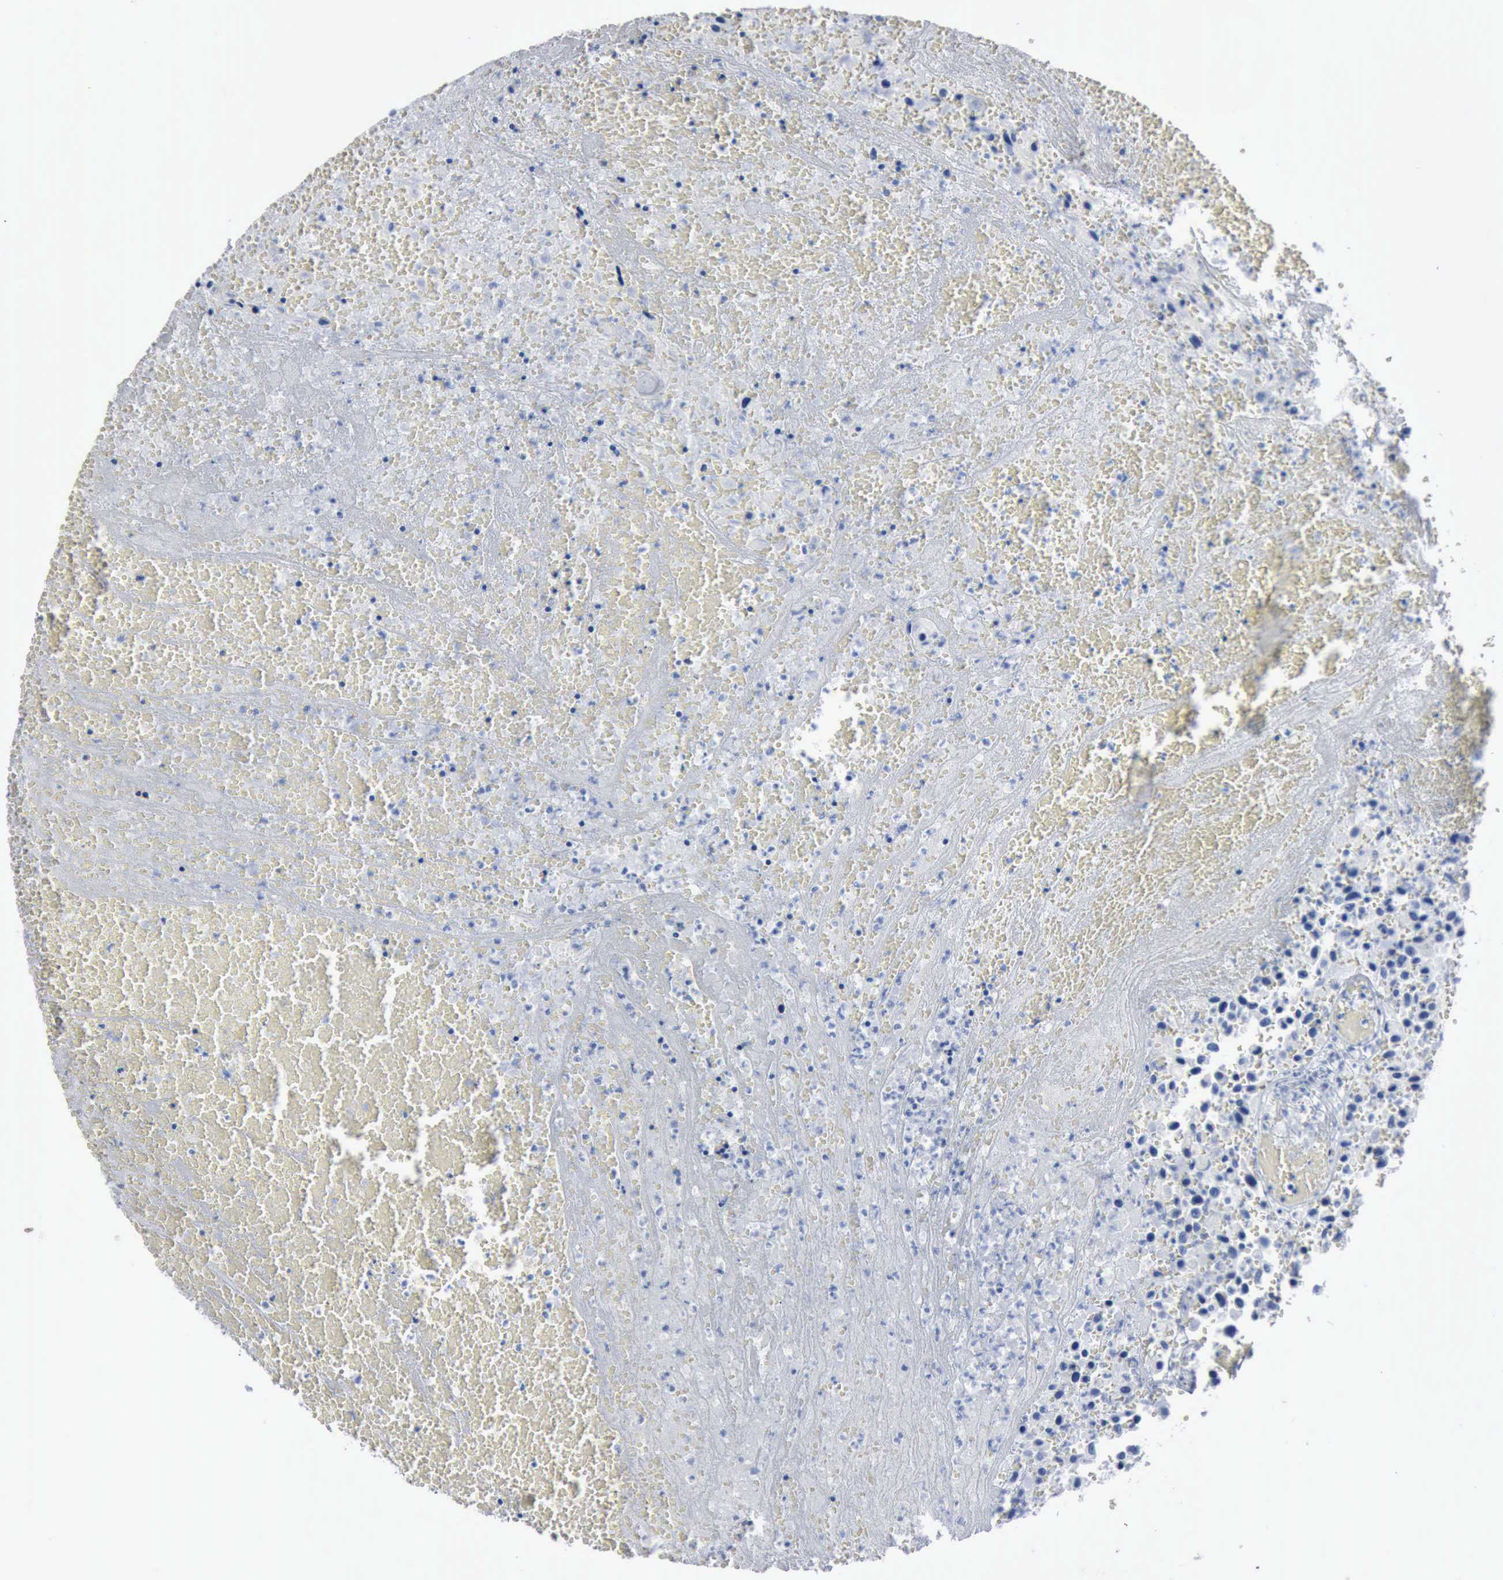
{"staining": {"intensity": "negative", "quantity": "none", "location": "none"}, "tissue": "urothelial cancer", "cell_type": "Tumor cells", "image_type": "cancer", "snomed": [{"axis": "morphology", "description": "Urothelial carcinoma, High grade"}, {"axis": "topography", "description": "Urinary bladder"}], "caption": "This photomicrograph is of urothelial carcinoma (high-grade) stained with immunohistochemistry to label a protein in brown with the nuclei are counter-stained blue. There is no positivity in tumor cells.", "gene": "FGF2", "patient": {"sex": "male", "age": 66}}